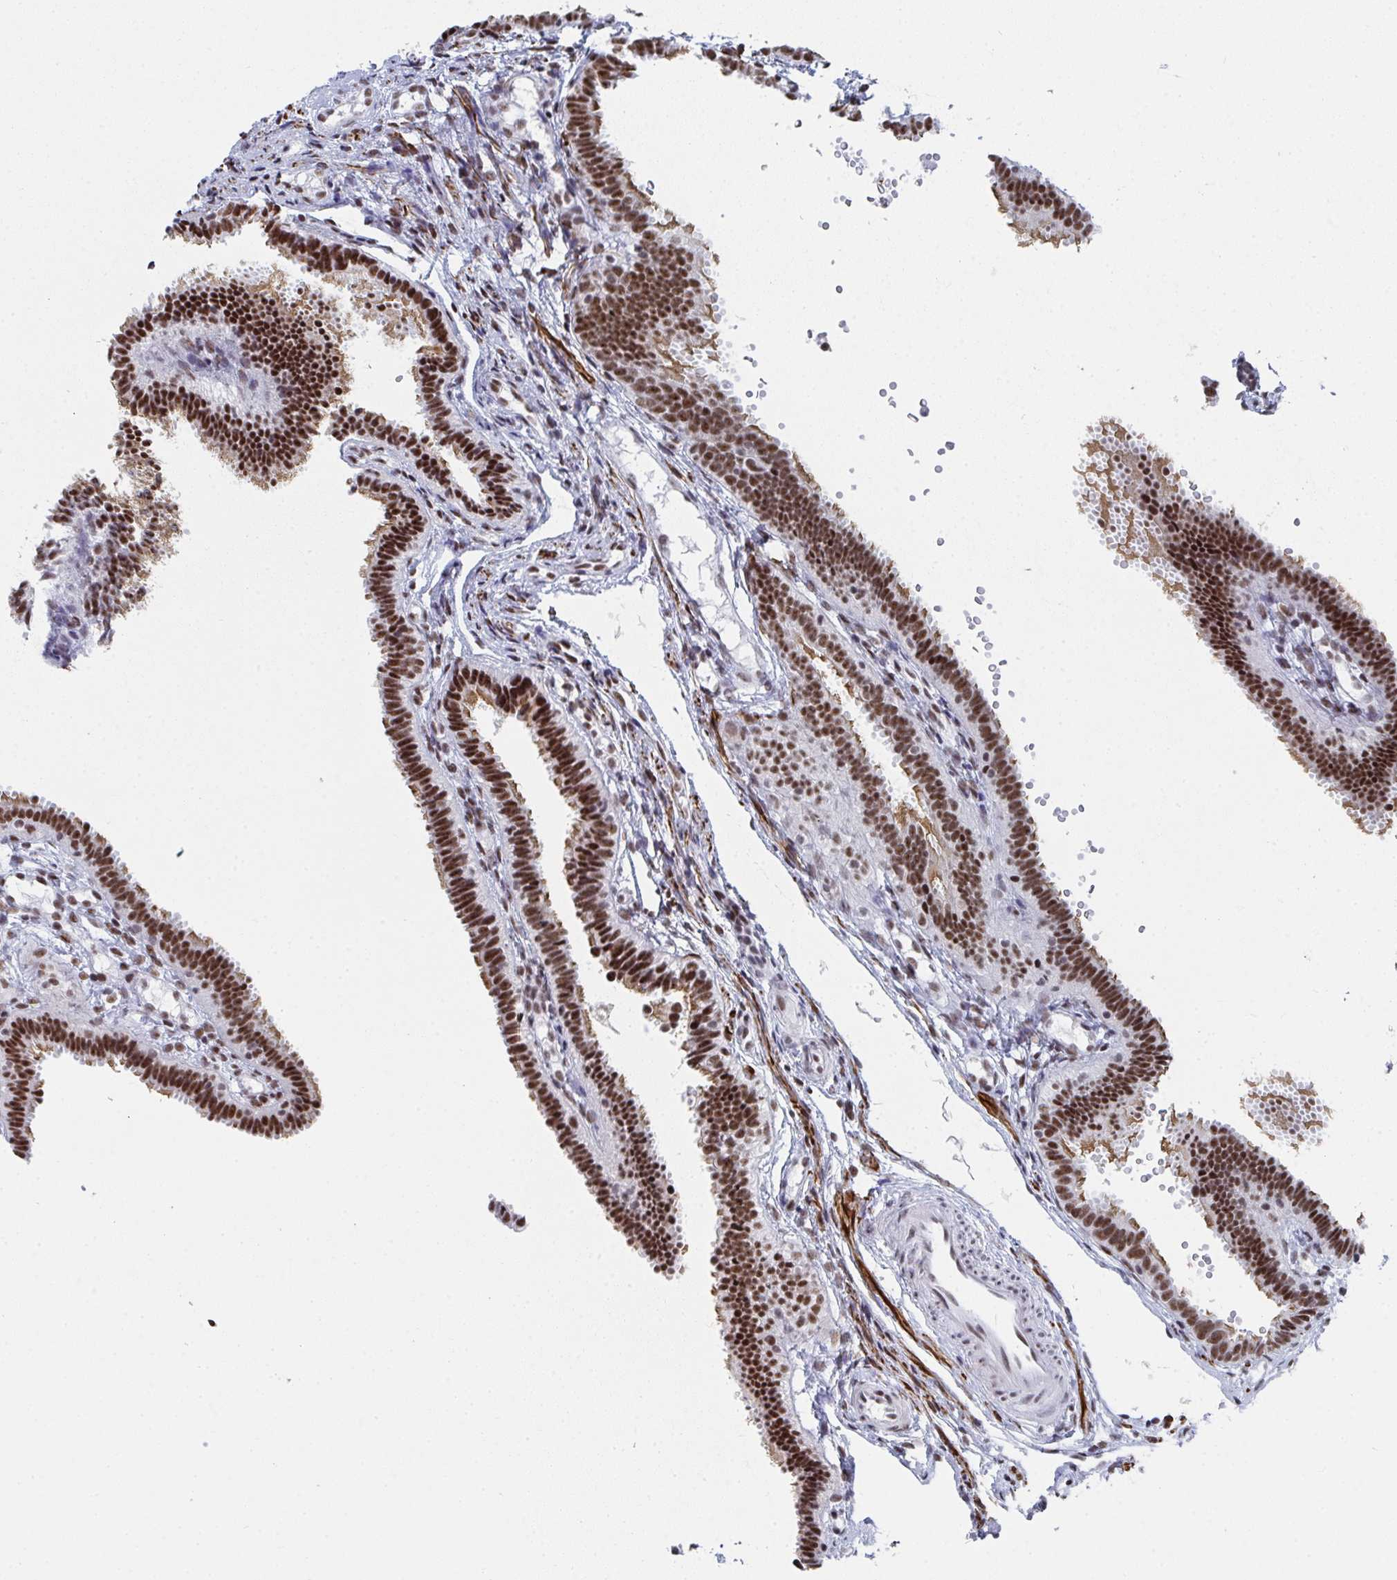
{"staining": {"intensity": "strong", "quantity": ">75%", "location": "cytoplasmic/membranous,nuclear"}, "tissue": "fallopian tube", "cell_type": "Glandular cells", "image_type": "normal", "snomed": [{"axis": "morphology", "description": "Normal tissue, NOS"}, {"axis": "topography", "description": "Fallopian tube"}], "caption": "Strong cytoplasmic/membranous,nuclear staining for a protein is present in about >75% of glandular cells of unremarkable fallopian tube using immunohistochemistry (IHC).", "gene": "SNRNP70", "patient": {"sex": "female", "age": 37}}